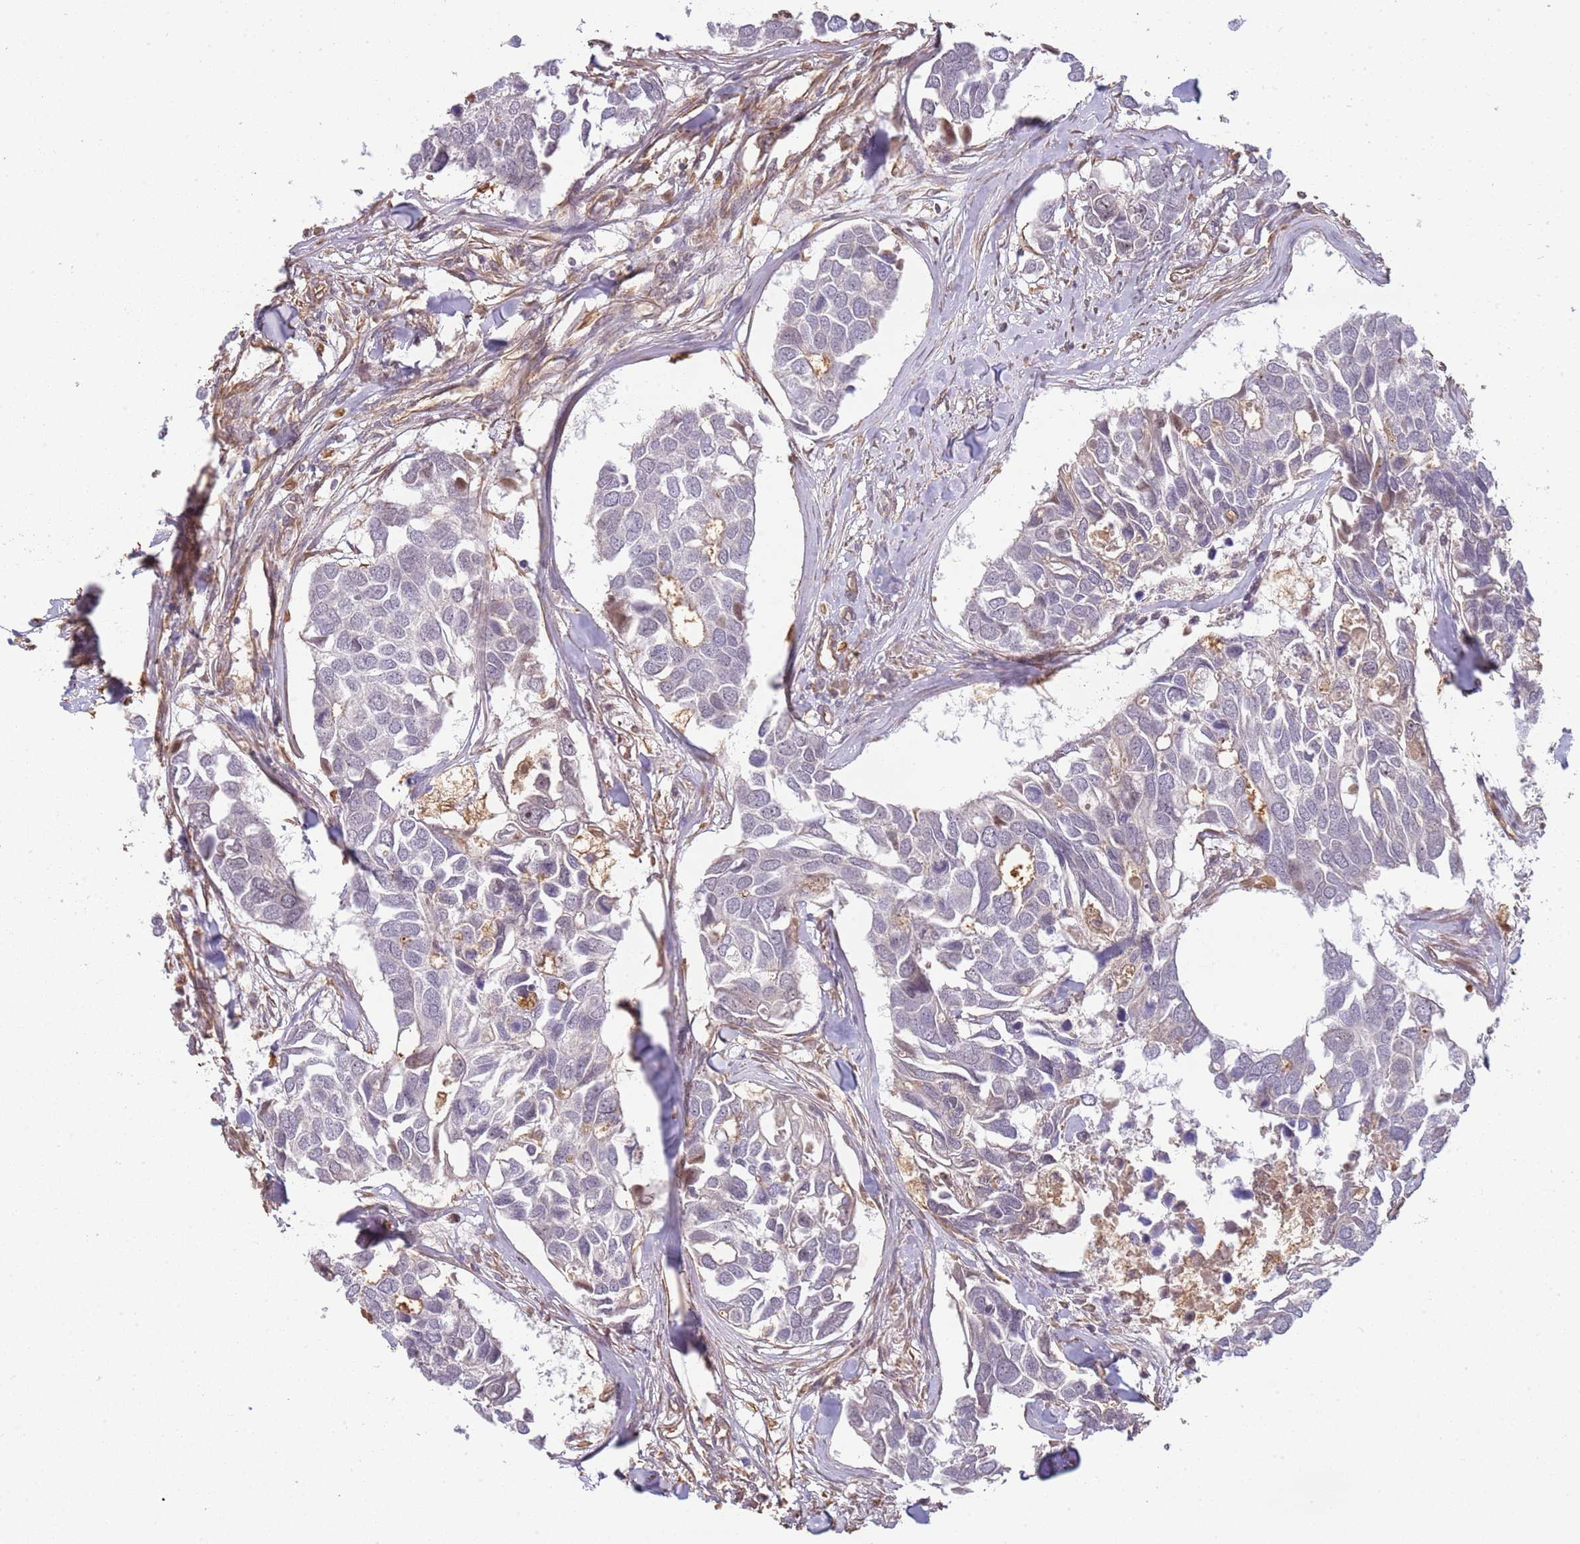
{"staining": {"intensity": "negative", "quantity": "none", "location": "none"}, "tissue": "breast cancer", "cell_type": "Tumor cells", "image_type": "cancer", "snomed": [{"axis": "morphology", "description": "Duct carcinoma"}, {"axis": "topography", "description": "Breast"}], "caption": "Immunohistochemistry of breast cancer reveals no positivity in tumor cells.", "gene": "SURF2", "patient": {"sex": "female", "age": 83}}